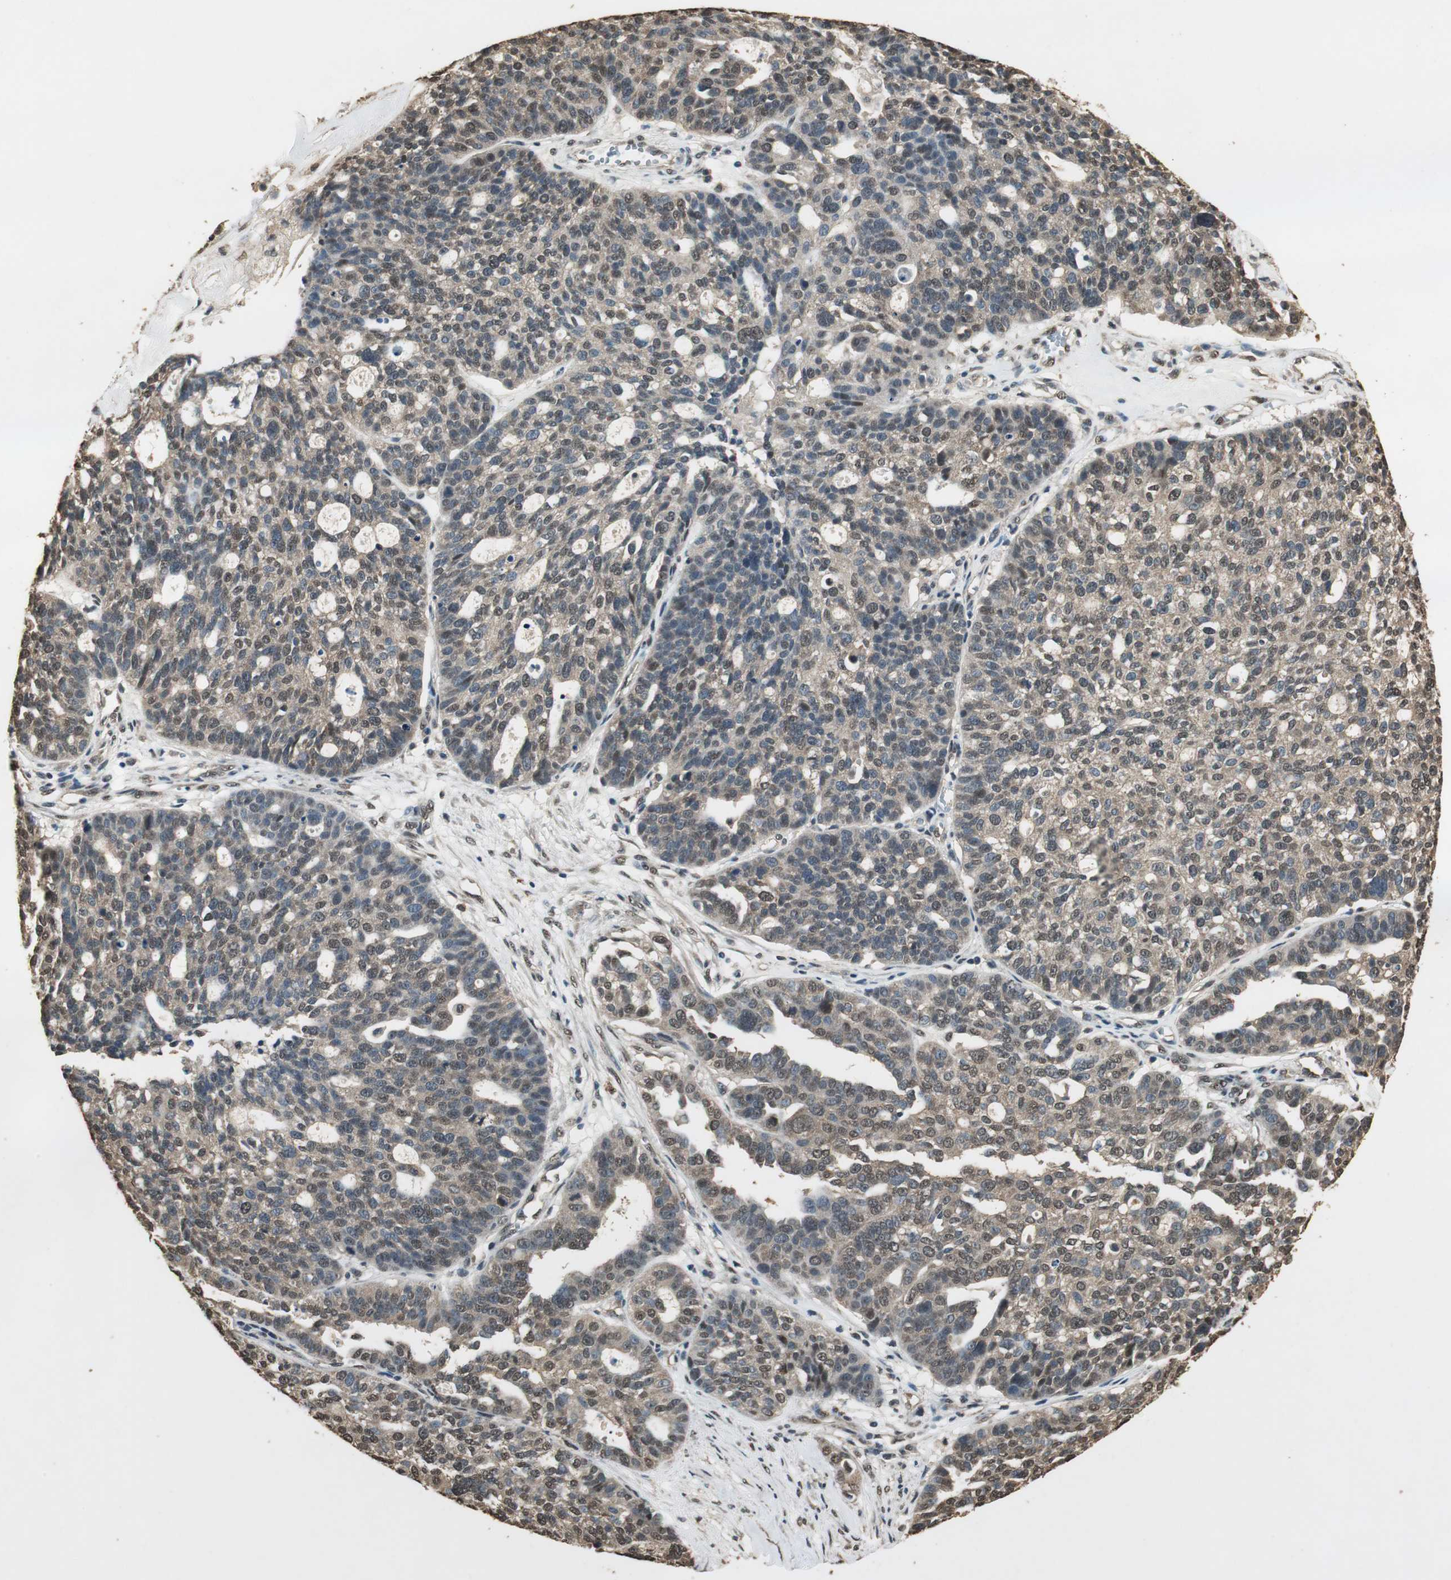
{"staining": {"intensity": "moderate", "quantity": "25%-75%", "location": "cytoplasmic/membranous,nuclear"}, "tissue": "ovarian cancer", "cell_type": "Tumor cells", "image_type": "cancer", "snomed": [{"axis": "morphology", "description": "Cystadenocarcinoma, serous, NOS"}, {"axis": "topography", "description": "Ovary"}], "caption": "The photomicrograph demonstrates a brown stain indicating the presence of a protein in the cytoplasmic/membranous and nuclear of tumor cells in ovarian serous cystadenocarcinoma.", "gene": "PPP1R13B", "patient": {"sex": "female", "age": 59}}